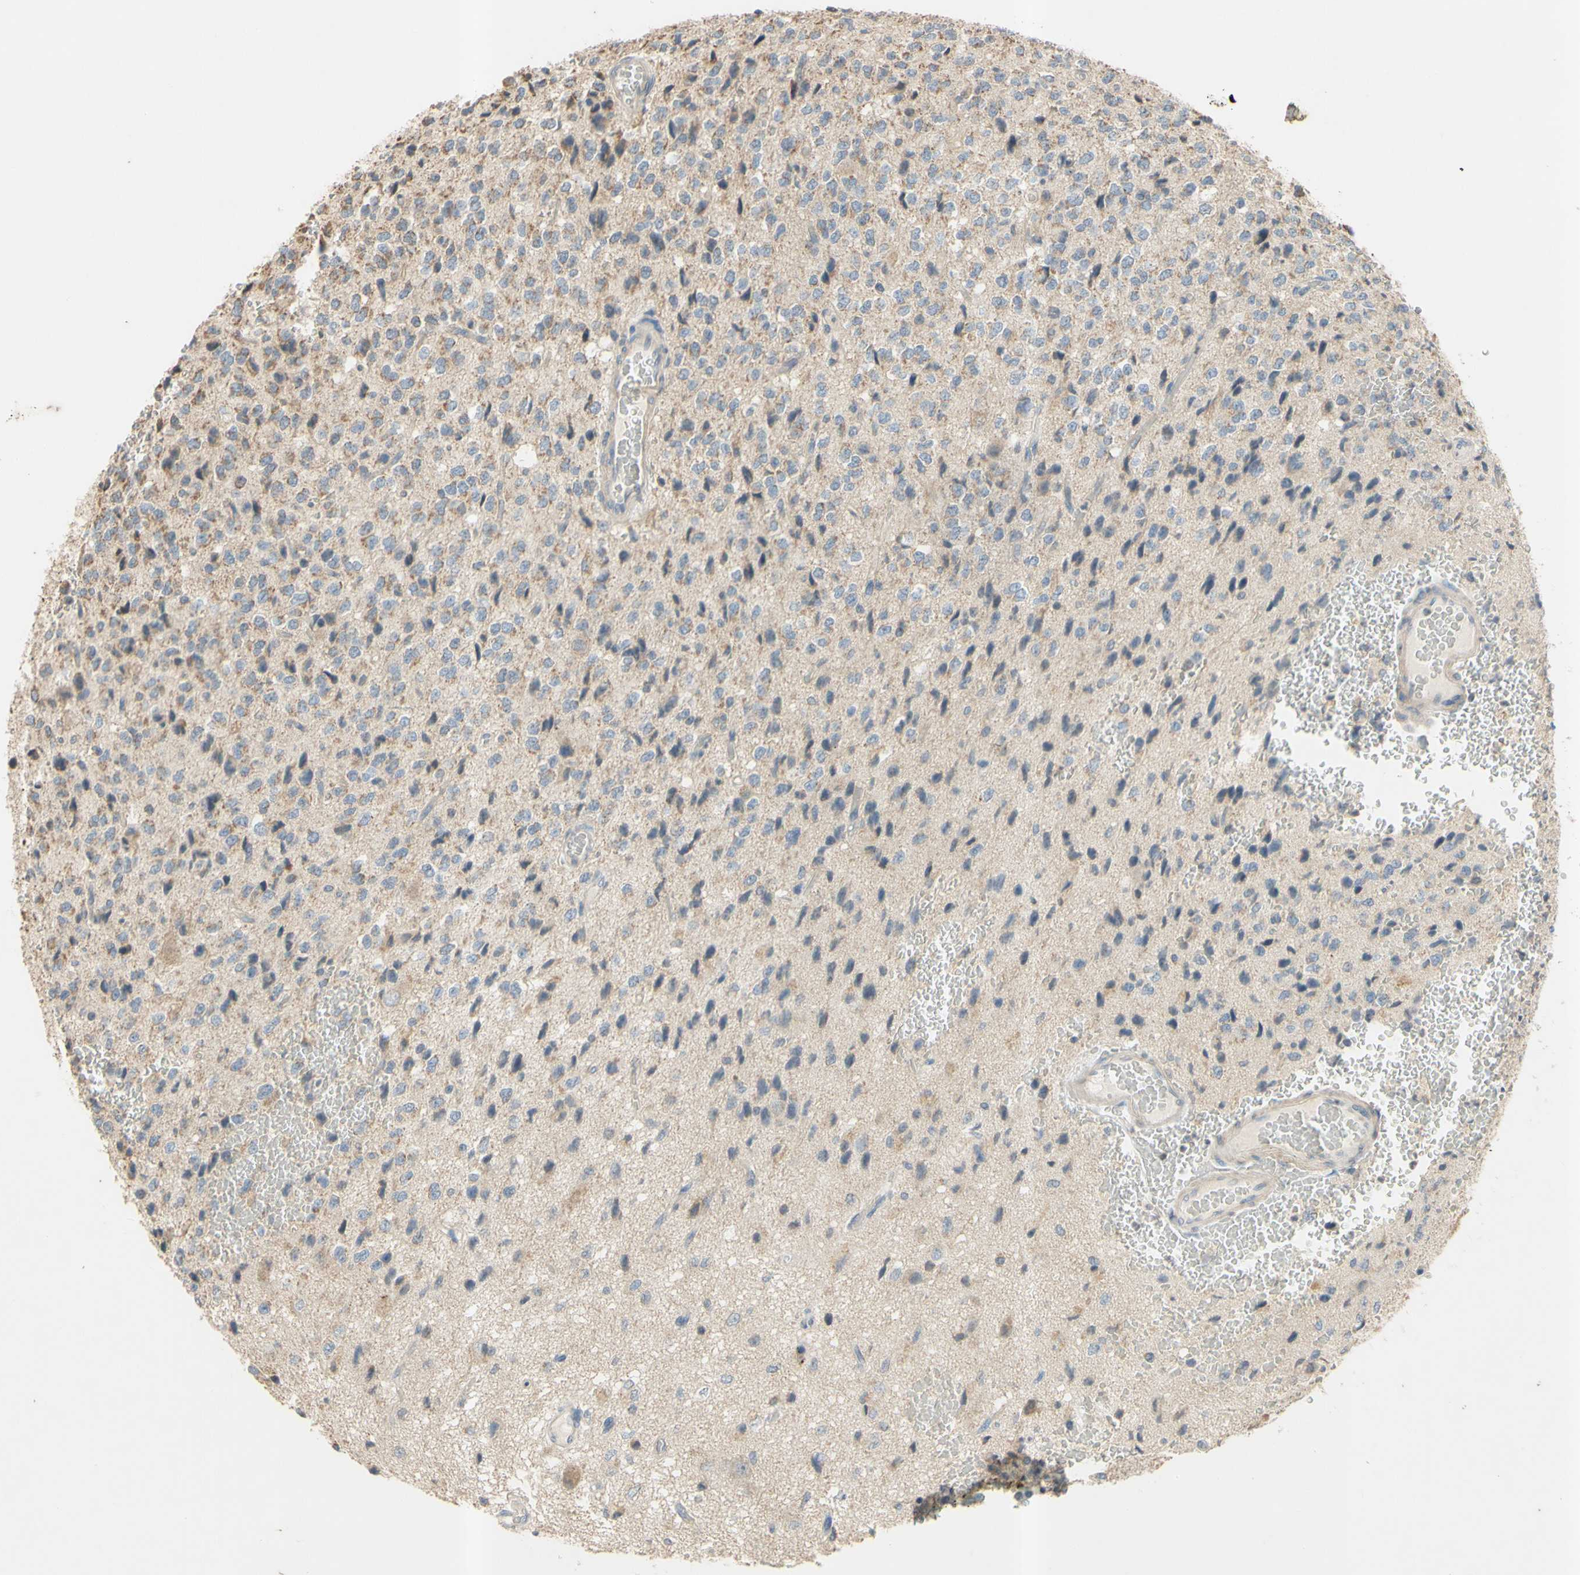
{"staining": {"intensity": "moderate", "quantity": "<25%", "location": "cytoplasmic/membranous"}, "tissue": "glioma", "cell_type": "Tumor cells", "image_type": "cancer", "snomed": [{"axis": "morphology", "description": "Glioma, malignant, High grade"}, {"axis": "topography", "description": "pancreas cauda"}], "caption": "Human glioma stained for a protein (brown) shows moderate cytoplasmic/membranous positive positivity in about <25% of tumor cells.", "gene": "PTGIS", "patient": {"sex": "male", "age": 60}}